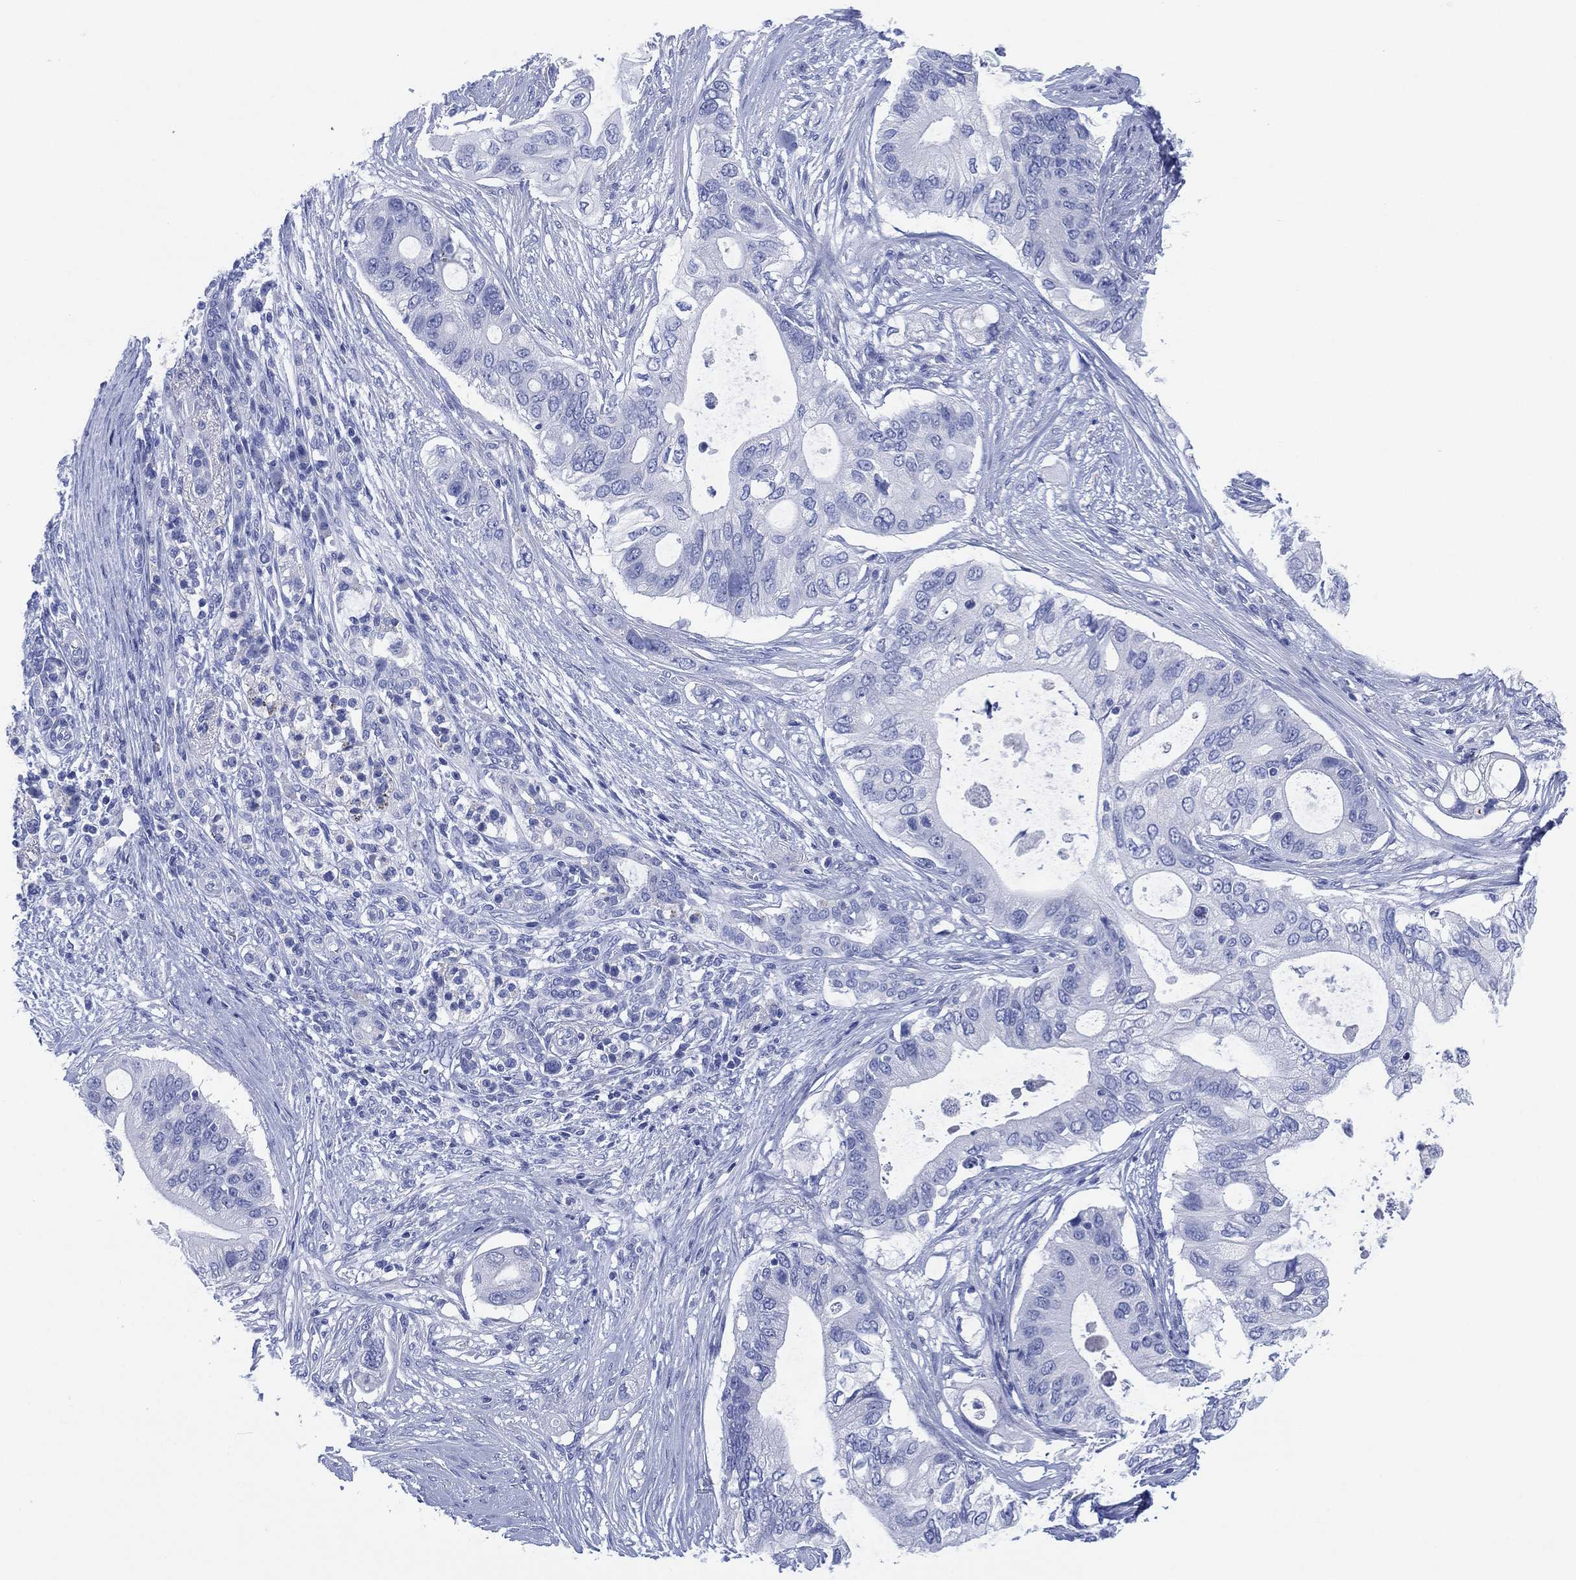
{"staining": {"intensity": "negative", "quantity": "none", "location": "none"}, "tissue": "pancreatic cancer", "cell_type": "Tumor cells", "image_type": "cancer", "snomed": [{"axis": "morphology", "description": "Adenocarcinoma, NOS"}, {"axis": "topography", "description": "Pancreas"}], "caption": "High power microscopy histopathology image of an immunohistochemistry photomicrograph of pancreatic cancer, revealing no significant positivity in tumor cells. Brightfield microscopy of IHC stained with DAB (brown) and hematoxylin (blue), captured at high magnification.", "gene": "SLC9C2", "patient": {"sex": "female", "age": 72}}